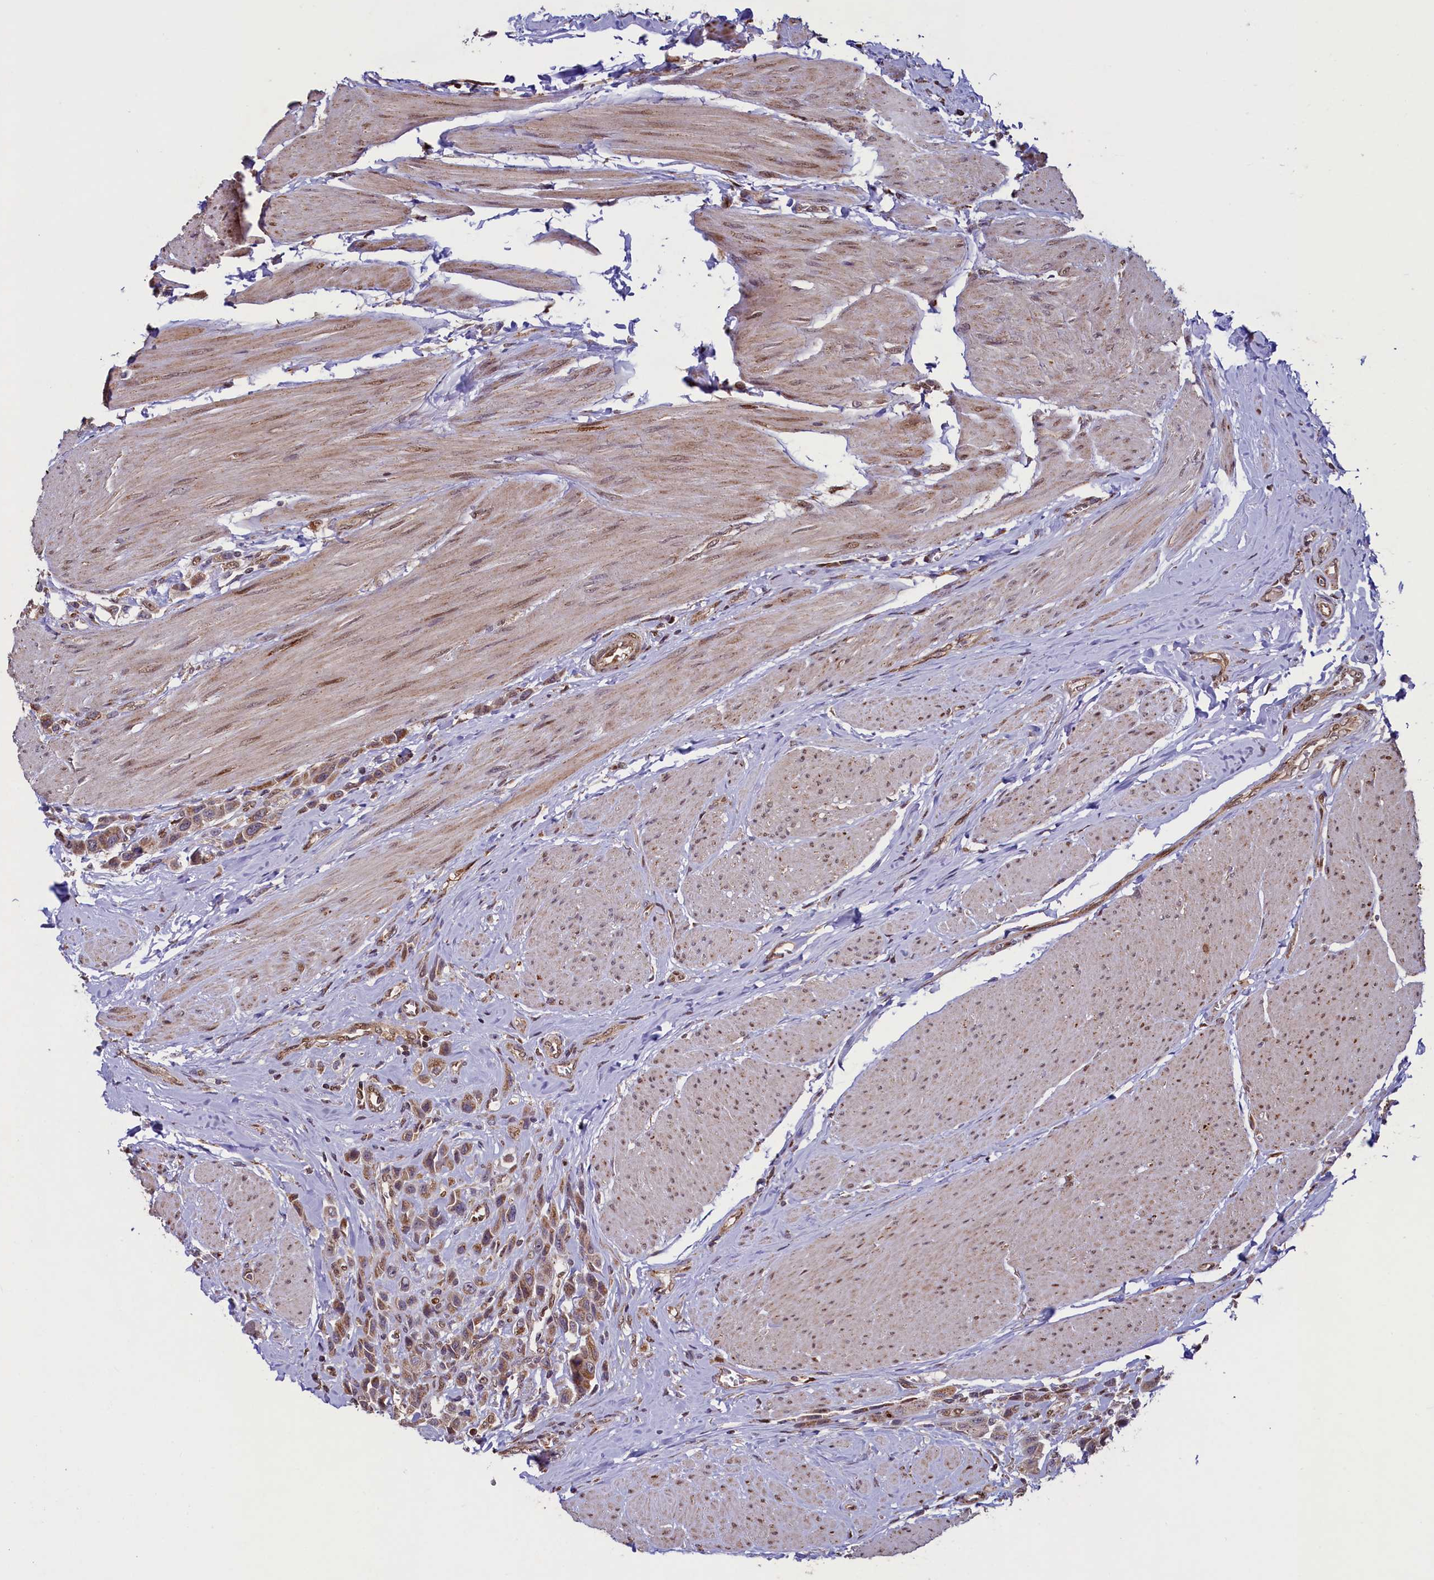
{"staining": {"intensity": "moderate", "quantity": ">75%", "location": "cytoplasmic/membranous"}, "tissue": "urothelial cancer", "cell_type": "Tumor cells", "image_type": "cancer", "snomed": [{"axis": "morphology", "description": "Urothelial carcinoma, High grade"}, {"axis": "topography", "description": "Urinary bladder"}], "caption": "High-magnification brightfield microscopy of urothelial carcinoma (high-grade) stained with DAB (brown) and counterstained with hematoxylin (blue). tumor cells exhibit moderate cytoplasmic/membranous staining is seen in about>75% of cells.", "gene": "ZNF577", "patient": {"sex": "male", "age": 50}}